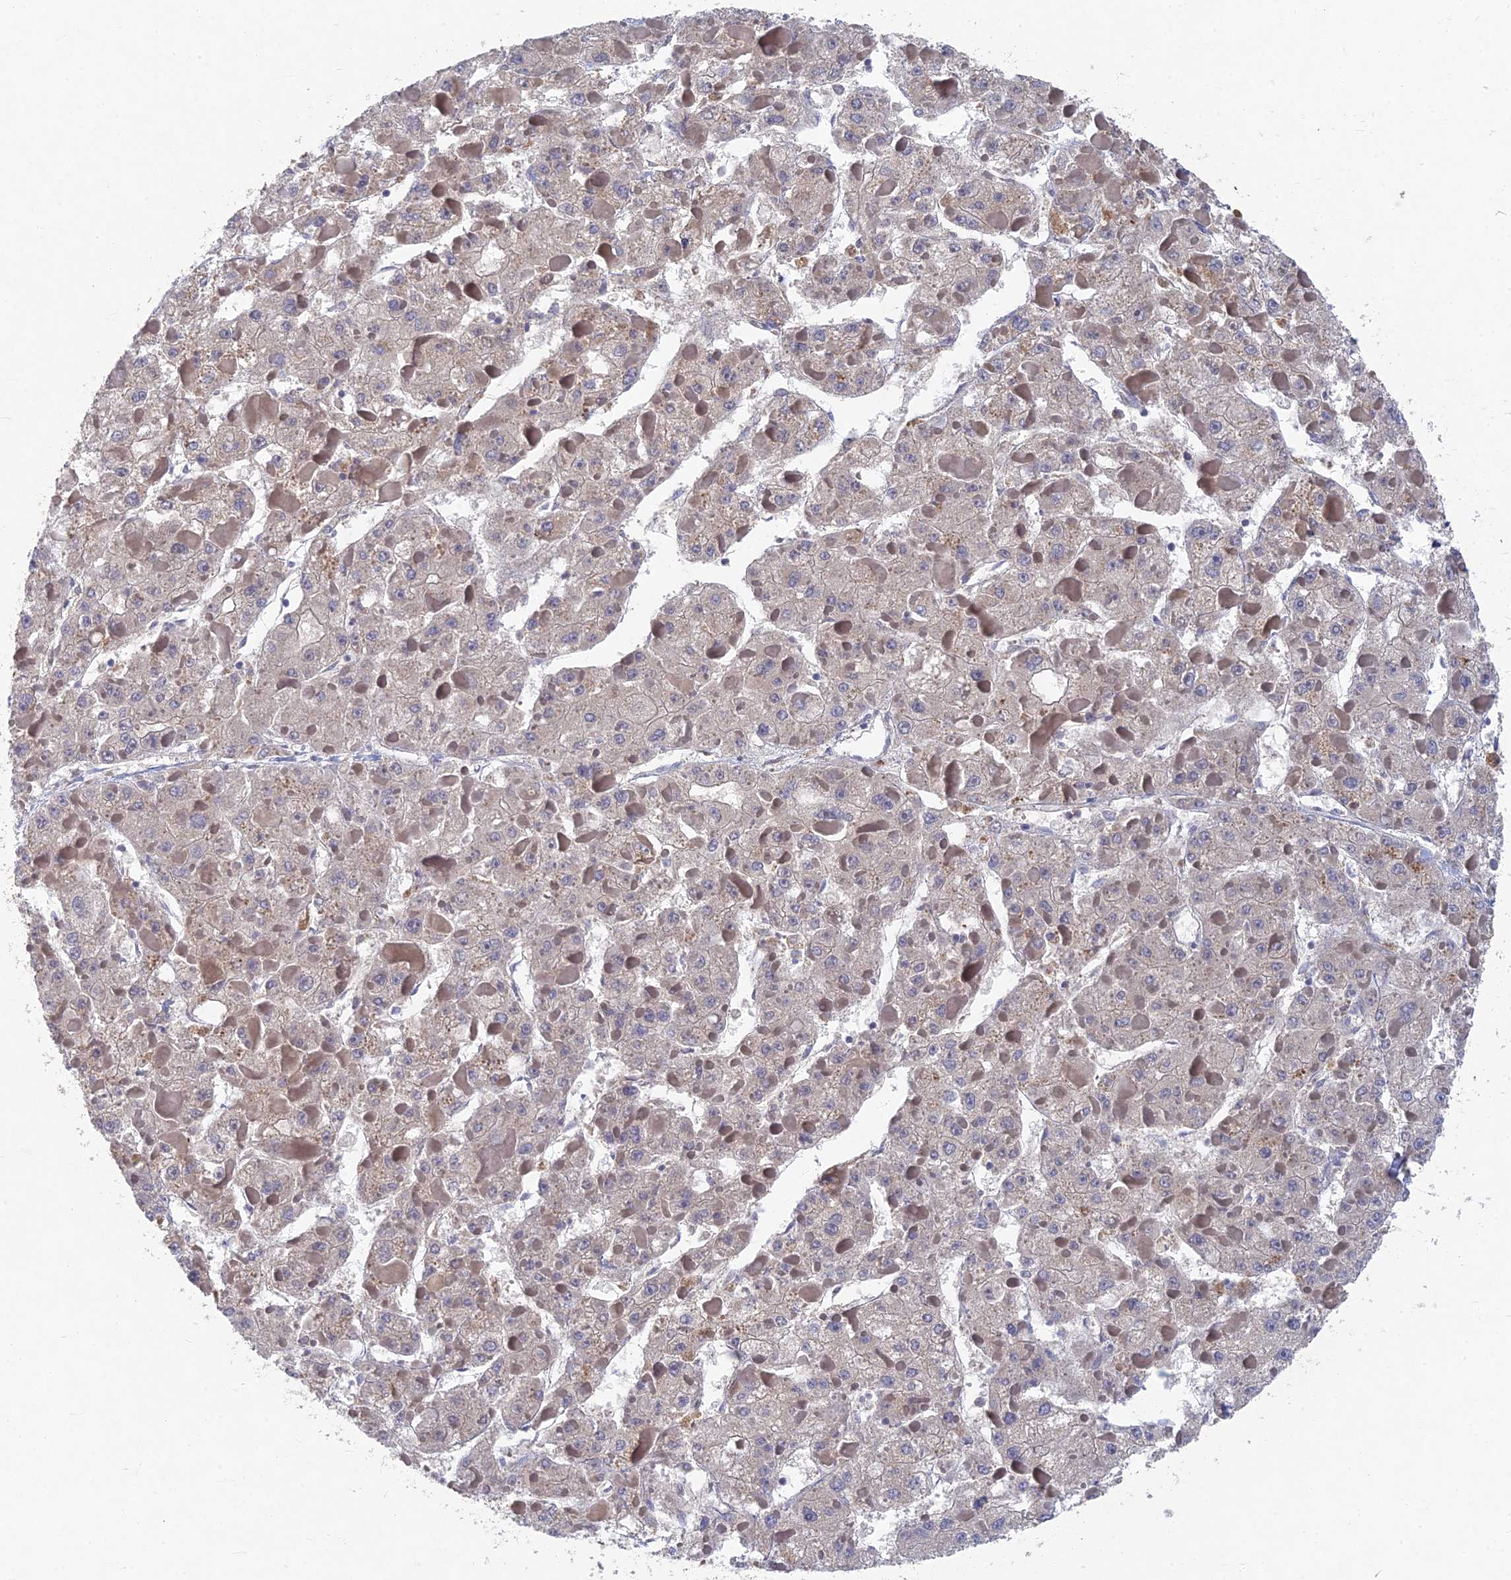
{"staining": {"intensity": "weak", "quantity": "25%-75%", "location": "cytoplasmic/membranous"}, "tissue": "liver cancer", "cell_type": "Tumor cells", "image_type": "cancer", "snomed": [{"axis": "morphology", "description": "Carcinoma, Hepatocellular, NOS"}, {"axis": "topography", "description": "Liver"}], "caption": "Immunohistochemistry (IHC) image of neoplastic tissue: human liver hepatocellular carcinoma stained using immunohistochemistry (IHC) shows low levels of weak protein expression localized specifically in the cytoplasmic/membranous of tumor cells, appearing as a cytoplasmic/membranous brown color.", "gene": "GNA15", "patient": {"sex": "female", "age": 73}}